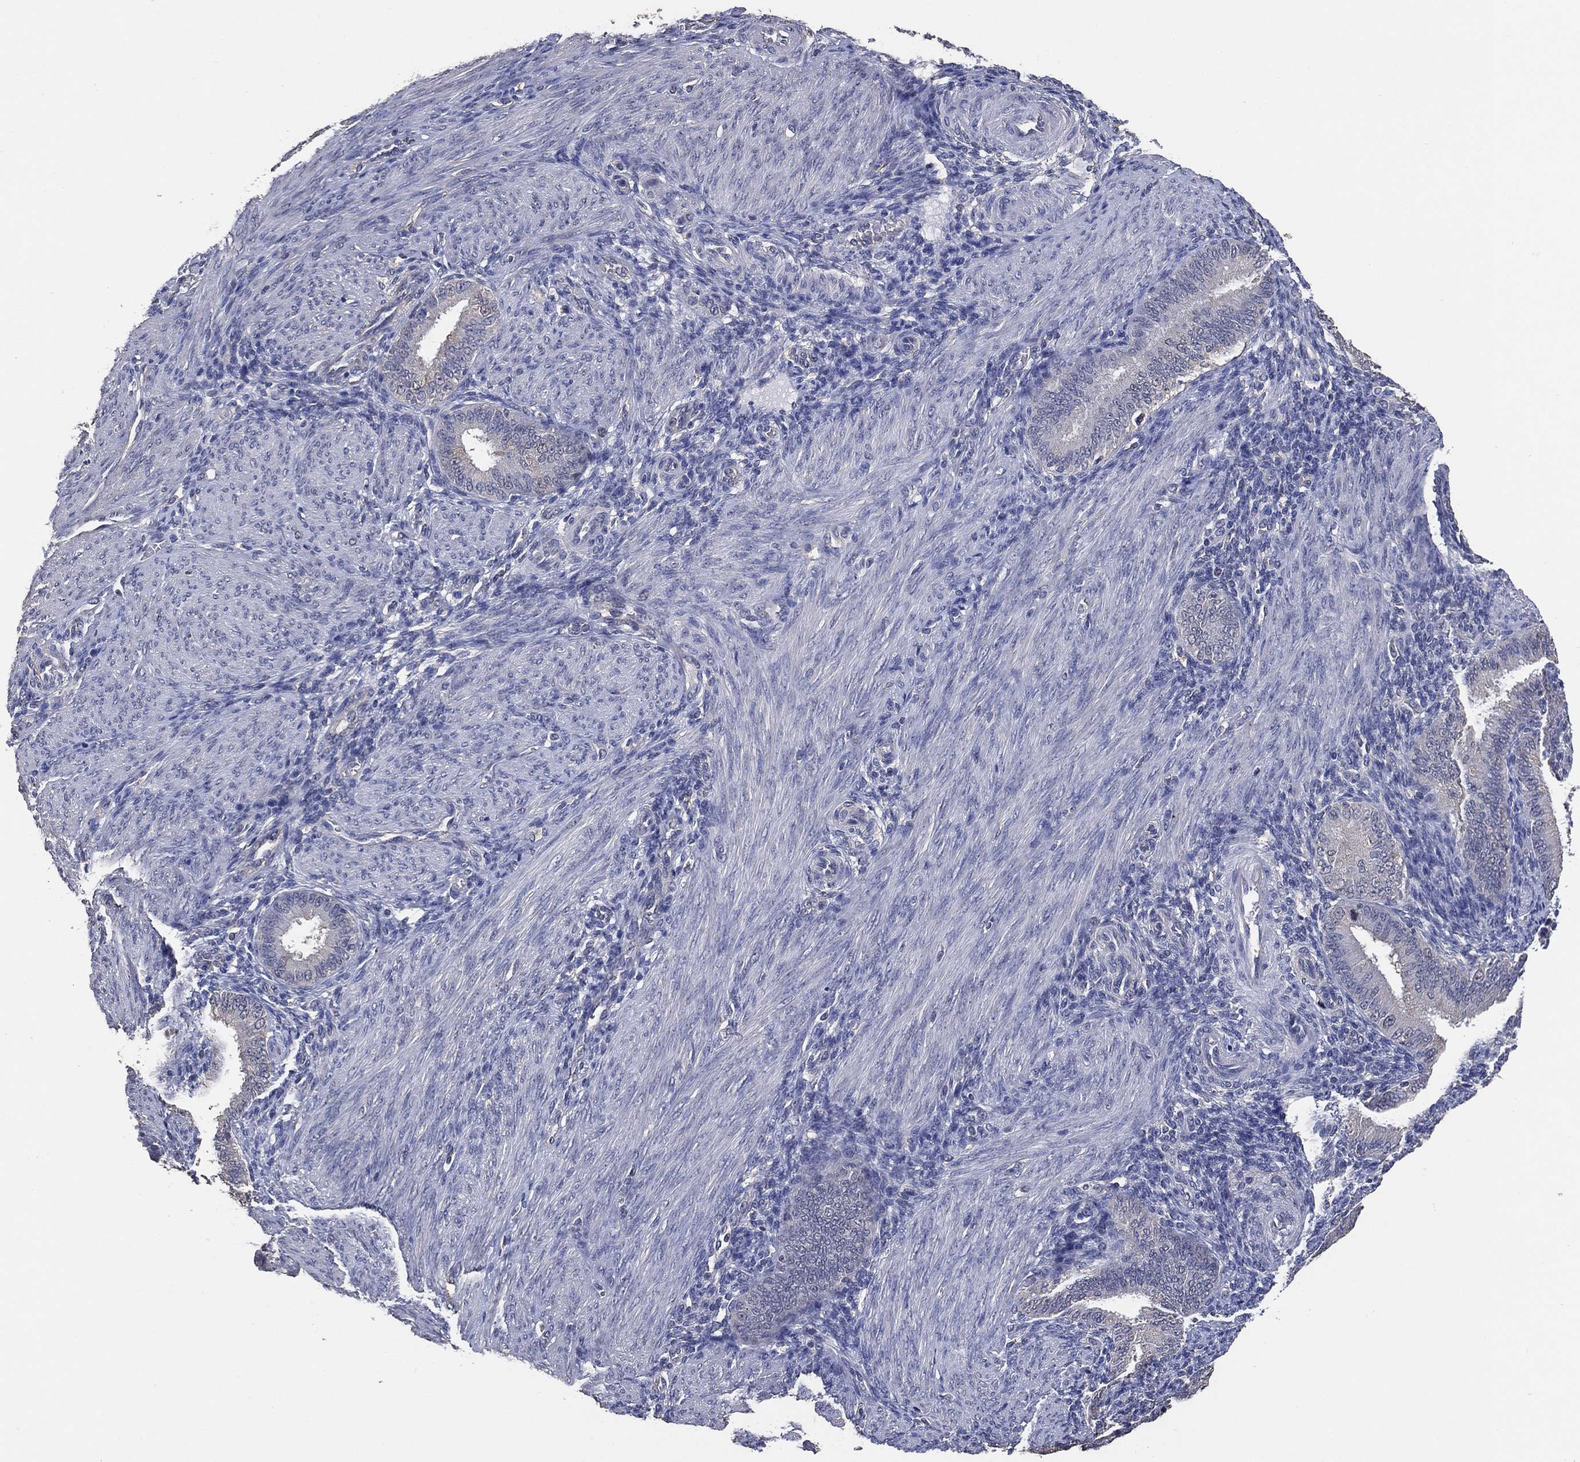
{"staining": {"intensity": "negative", "quantity": "none", "location": "none"}, "tissue": "endometrium", "cell_type": "Cells in endometrial stroma", "image_type": "normal", "snomed": [{"axis": "morphology", "description": "Normal tissue, NOS"}, {"axis": "topography", "description": "Endometrium"}], "caption": "This is a image of immunohistochemistry (IHC) staining of unremarkable endometrium, which shows no positivity in cells in endometrial stroma.", "gene": "KLK5", "patient": {"sex": "female", "age": 39}}